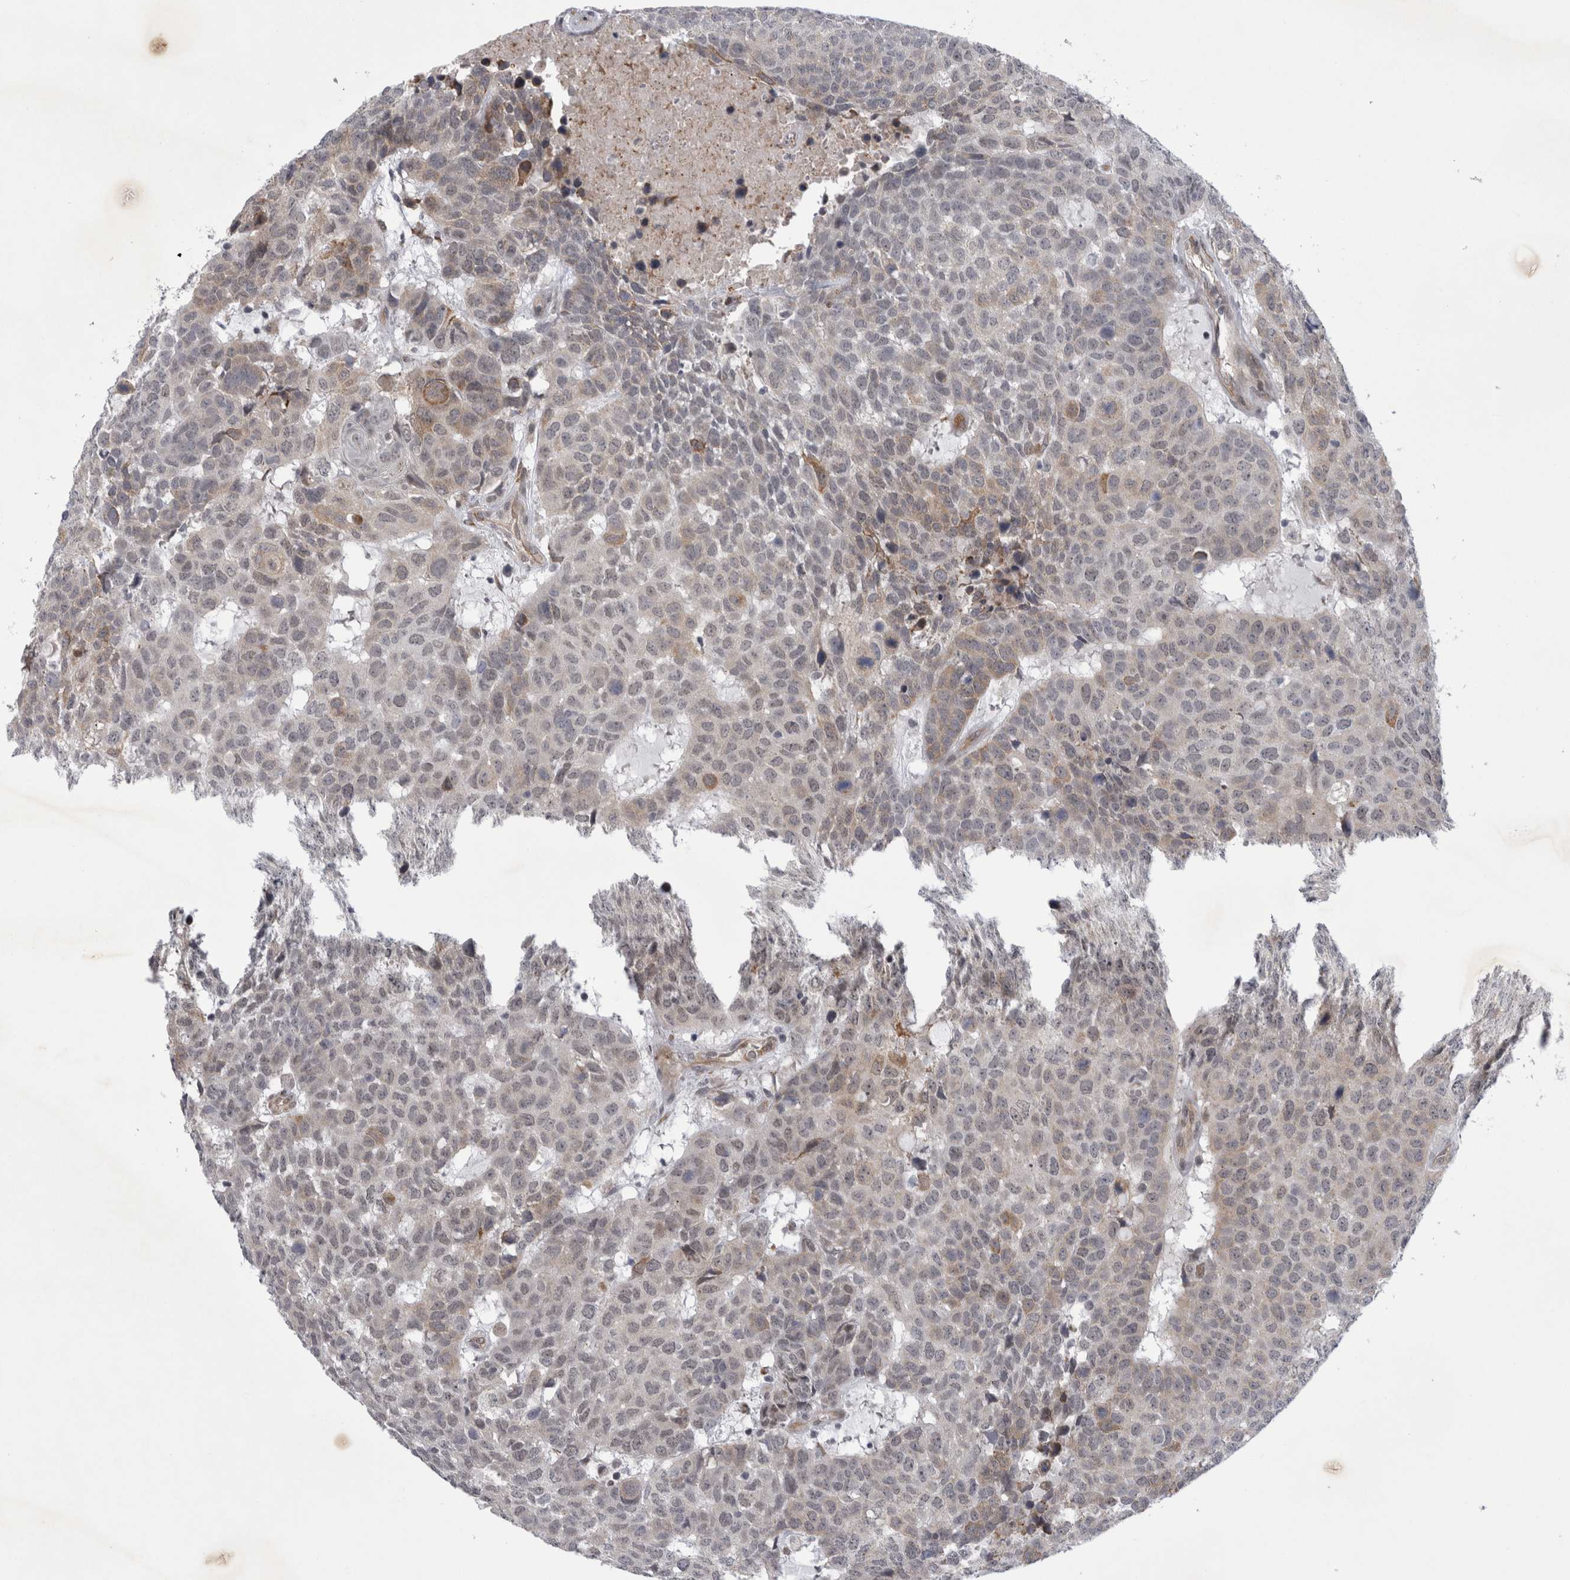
{"staining": {"intensity": "weak", "quantity": "25%-75%", "location": "cytoplasmic/membranous"}, "tissue": "head and neck cancer", "cell_type": "Tumor cells", "image_type": "cancer", "snomed": [{"axis": "morphology", "description": "Squamous cell carcinoma, NOS"}, {"axis": "topography", "description": "Head-Neck"}], "caption": "Tumor cells display low levels of weak cytoplasmic/membranous expression in about 25%-75% of cells in human head and neck cancer (squamous cell carcinoma).", "gene": "PARP11", "patient": {"sex": "male", "age": 66}}